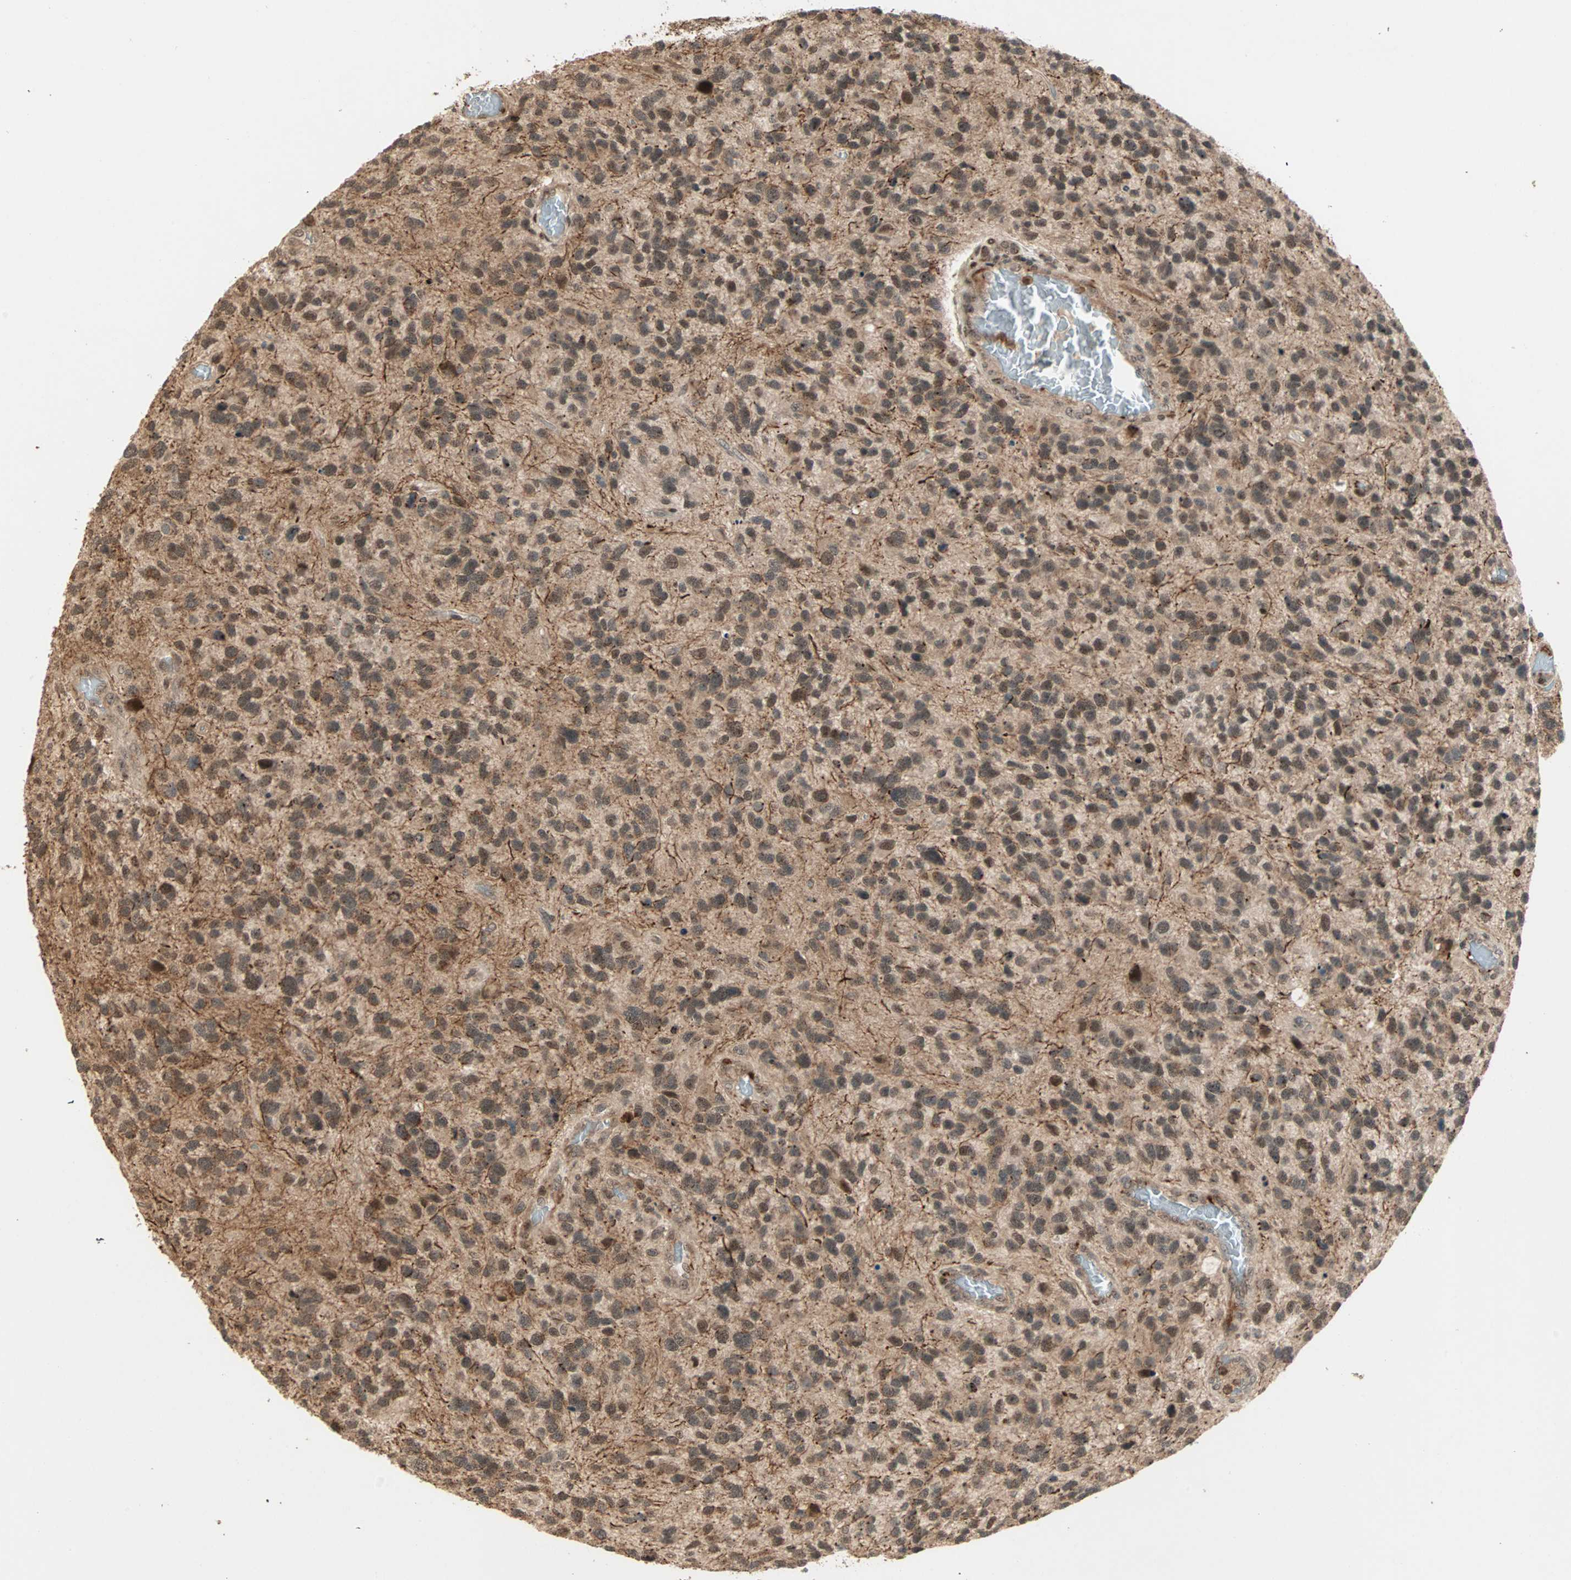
{"staining": {"intensity": "strong", "quantity": ">75%", "location": "cytoplasmic/membranous,nuclear"}, "tissue": "glioma", "cell_type": "Tumor cells", "image_type": "cancer", "snomed": [{"axis": "morphology", "description": "Glioma, malignant, High grade"}, {"axis": "topography", "description": "Brain"}], "caption": "The image demonstrates a brown stain indicating the presence of a protein in the cytoplasmic/membranous and nuclear of tumor cells in high-grade glioma (malignant).", "gene": "ZBED9", "patient": {"sex": "female", "age": 58}}